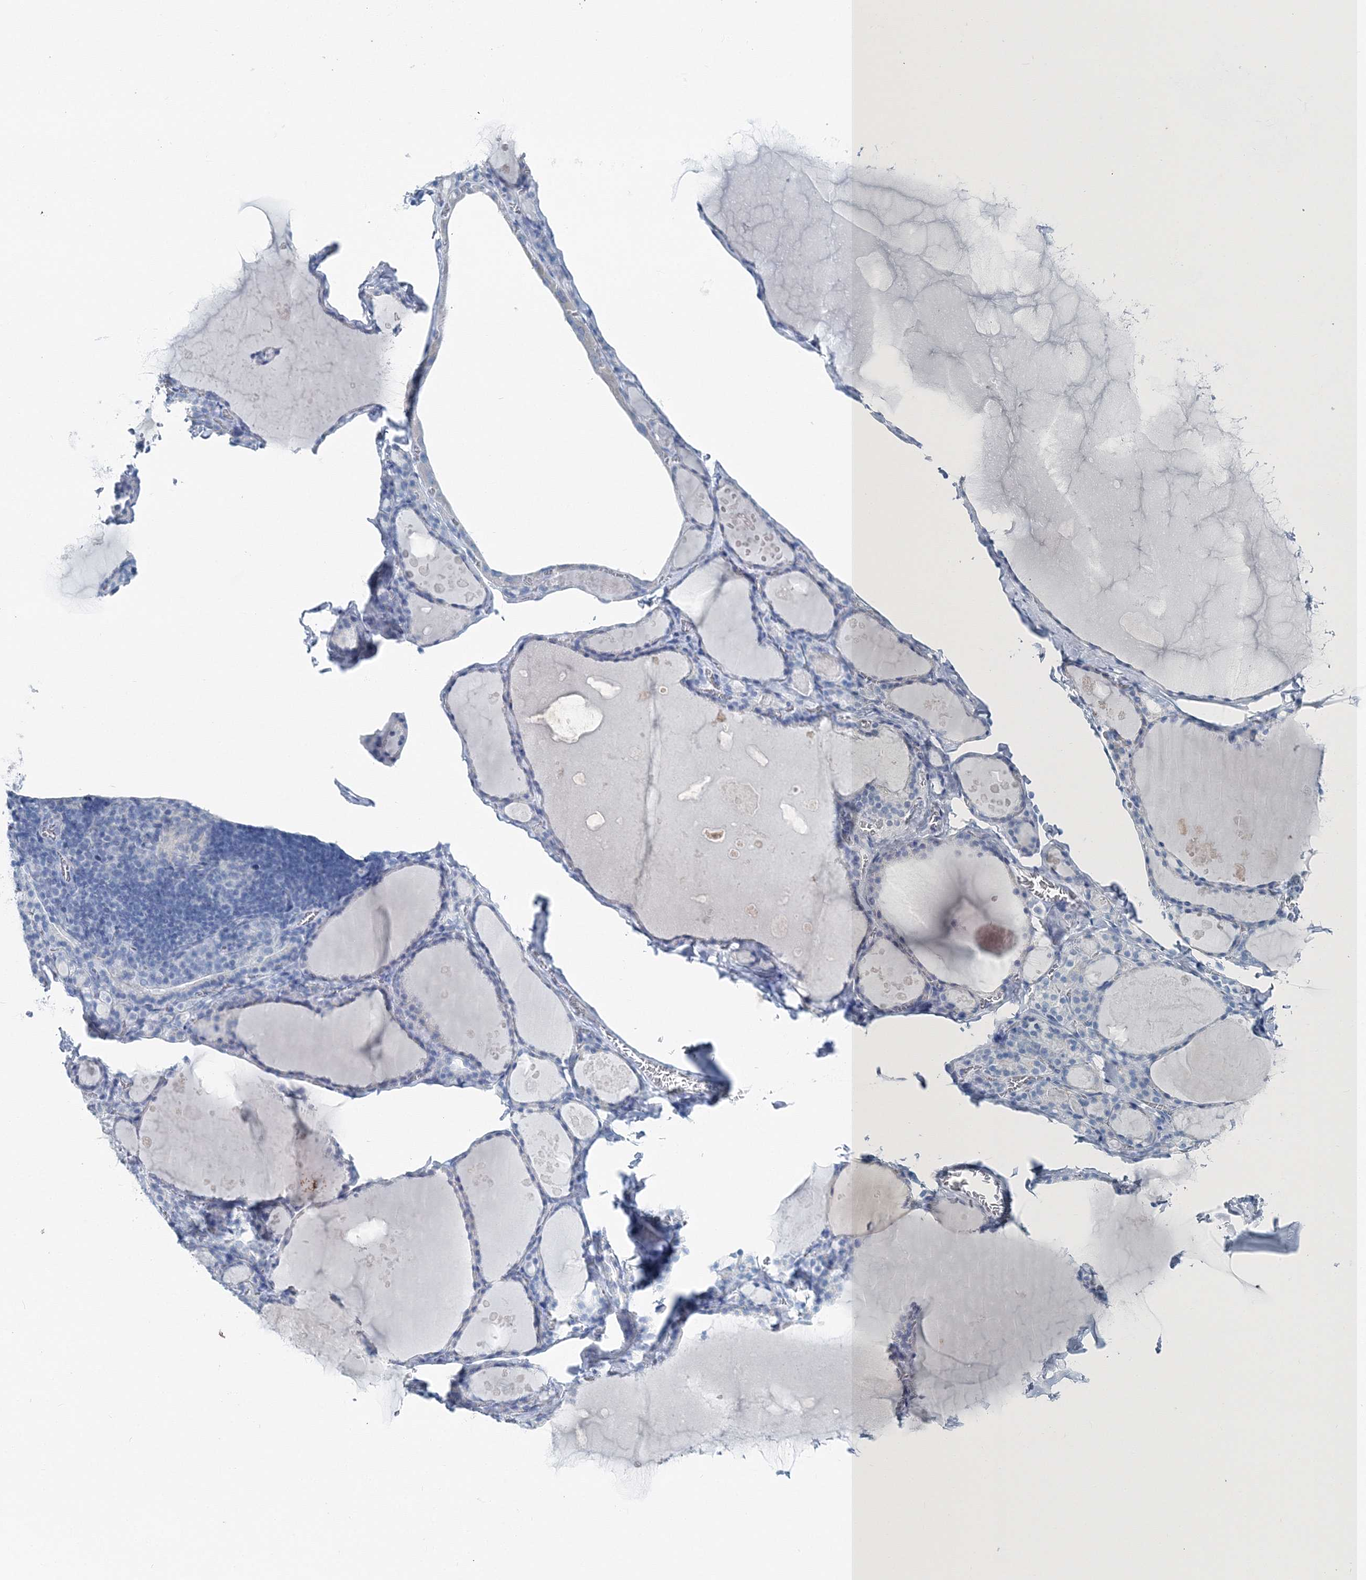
{"staining": {"intensity": "negative", "quantity": "none", "location": "none"}, "tissue": "thyroid gland", "cell_type": "Glandular cells", "image_type": "normal", "snomed": [{"axis": "morphology", "description": "Normal tissue, NOS"}, {"axis": "topography", "description": "Thyroid gland"}], "caption": "High magnification brightfield microscopy of benign thyroid gland stained with DAB (brown) and counterstained with hematoxylin (blue): glandular cells show no significant positivity. (Stains: DAB (3,3'-diaminobenzidine) IHC with hematoxylin counter stain, Microscopy: brightfield microscopy at high magnification).", "gene": "GABARAPL2", "patient": {"sex": "male", "age": 56}}